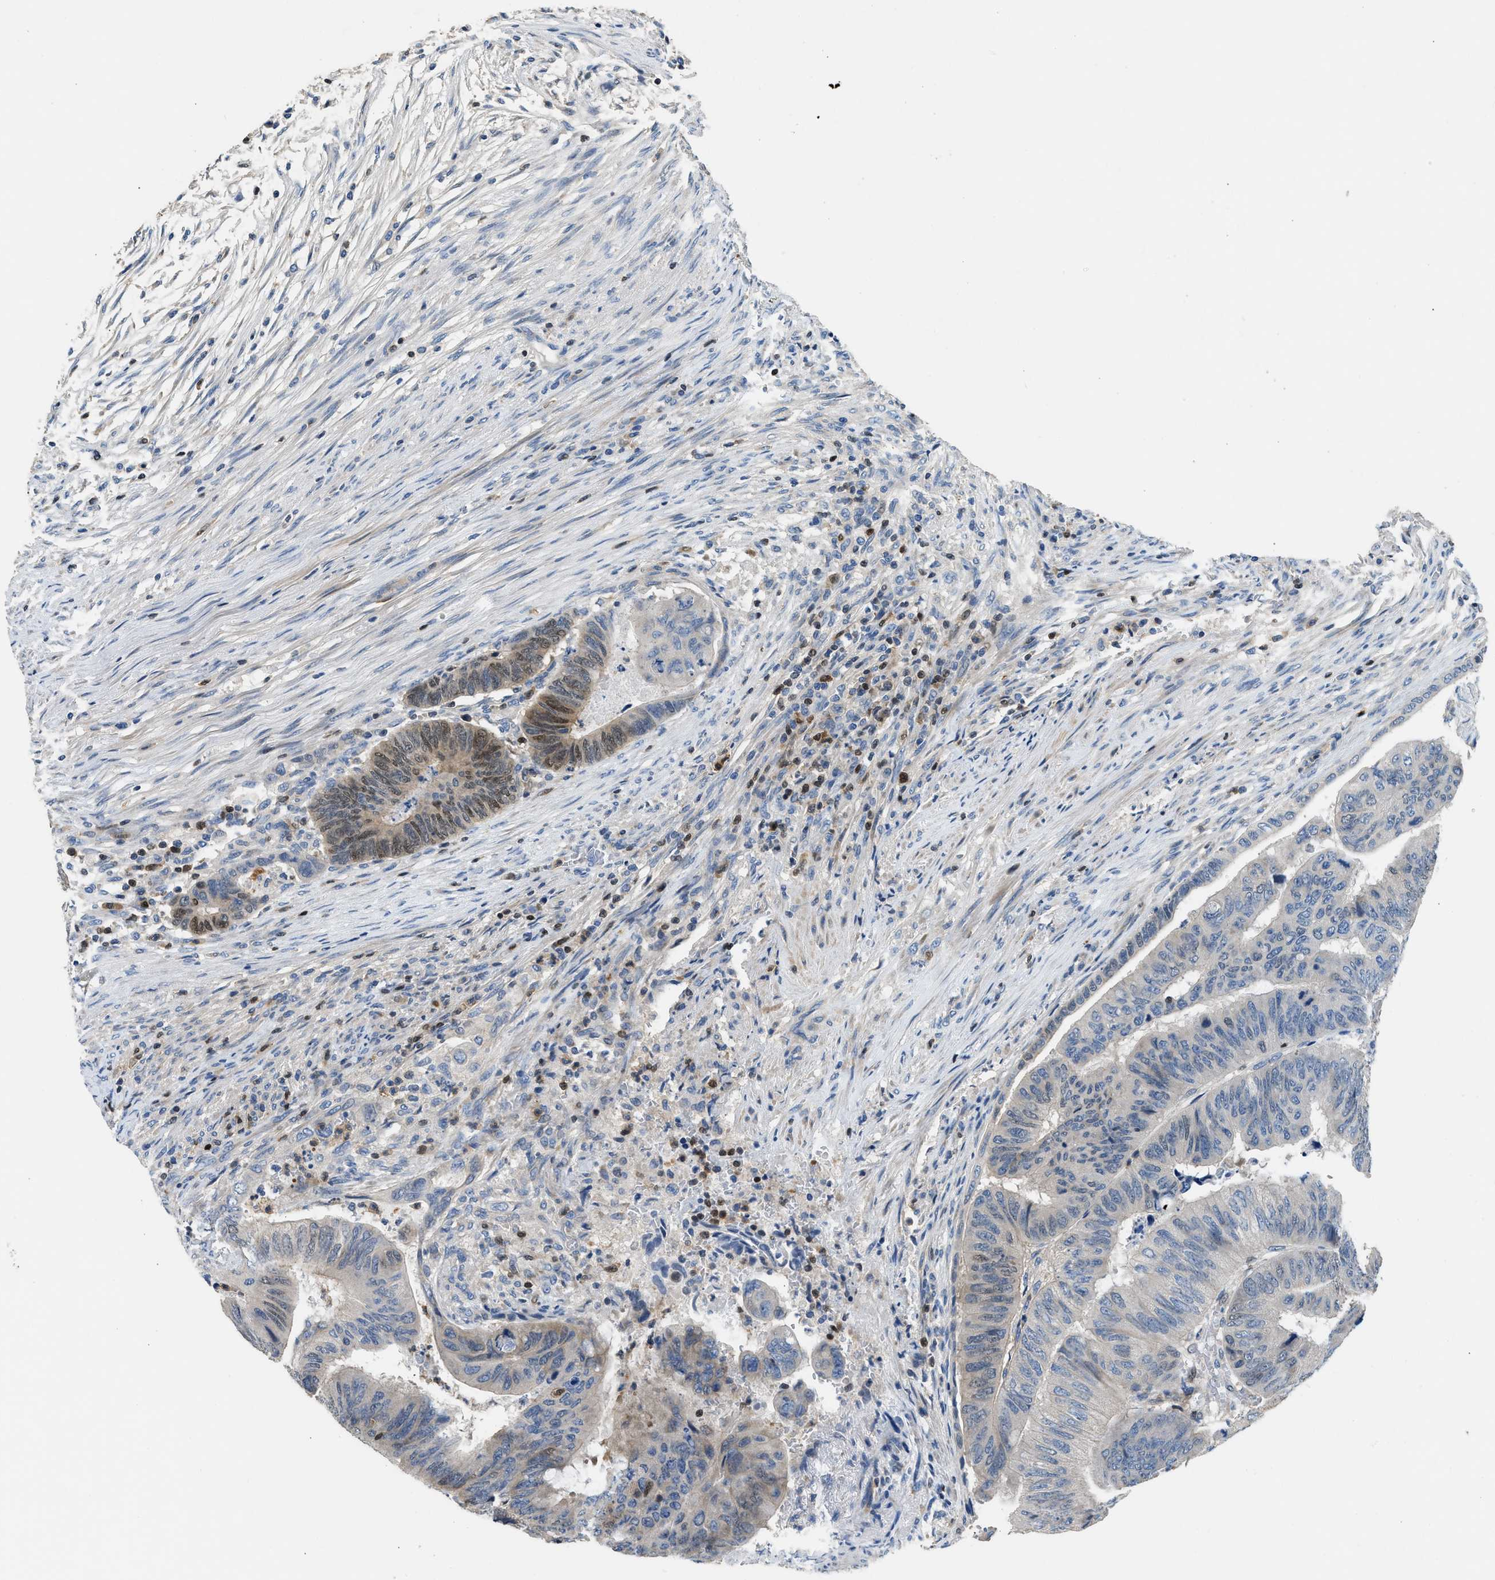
{"staining": {"intensity": "weak", "quantity": "<25%", "location": "cytoplasmic/membranous"}, "tissue": "colorectal cancer", "cell_type": "Tumor cells", "image_type": "cancer", "snomed": [{"axis": "morphology", "description": "Normal tissue, NOS"}, {"axis": "morphology", "description": "Adenocarcinoma, NOS"}, {"axis": "topography", "description": "Rectum"}, {"axis": "topography", "description": "Peripheral nerve tissue"}], "caption": "A high-resolution image shows immunohistochemistry (IHC) staining of colorectal cancer (adenocarcinoma), which shows no significant positivity in tumor cells.", "gene": "TOX", "patient": {"sex": "male", "age": 92}}